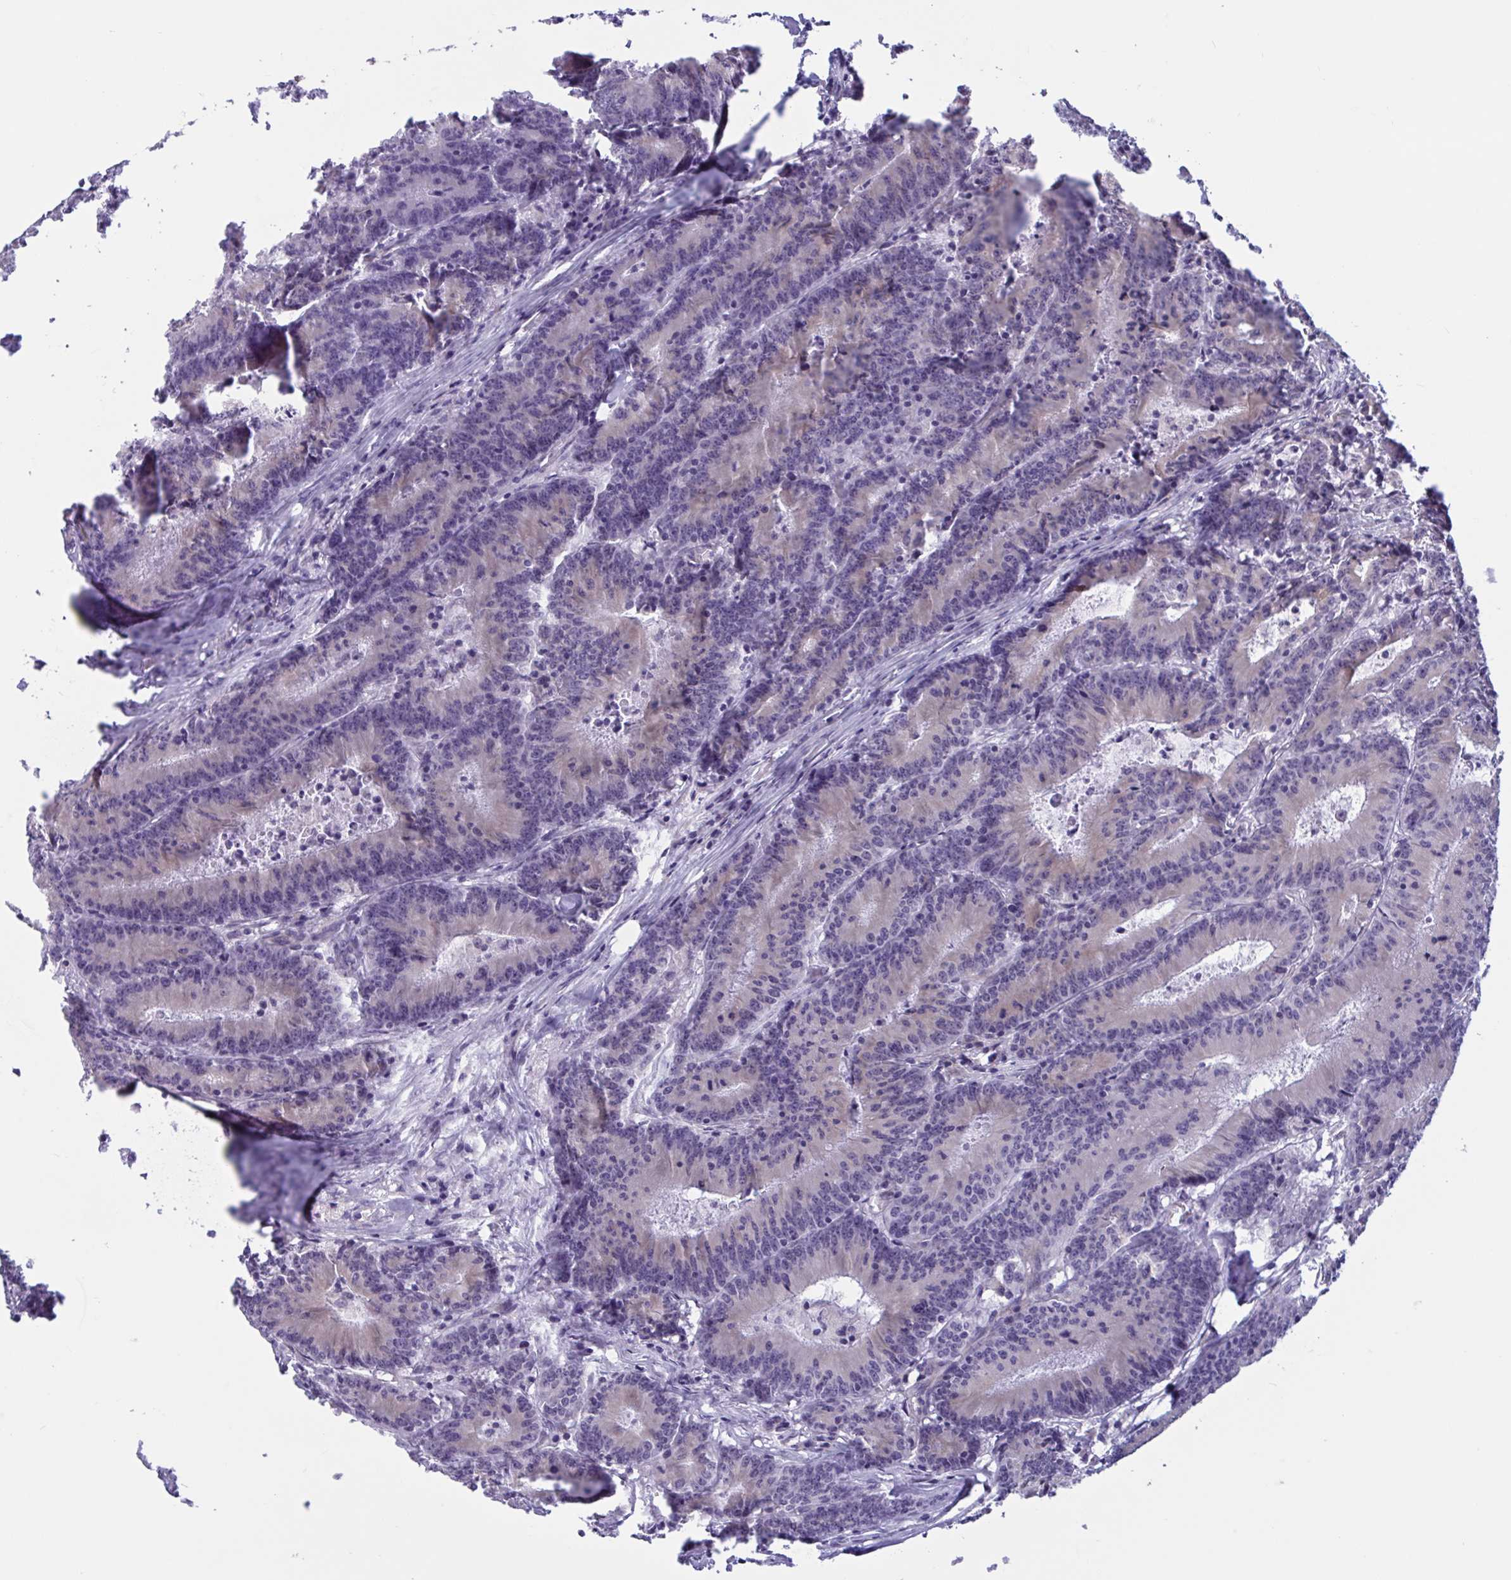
{"staining": {"intensity": "negative", "quantity": "none", "location": "none"}, "tissue": "colorectal cancer", "cell_type": "Tumor cells", "image_type": "cancer", "snomed": [{"axis": "morphology", "description": "Adenocarcinoma, NOS"}, {"axis": "topography", "description": "Colon"}], "caption": "An immunohistochemistry image of colorectal cancer (adenocarcinoma) is shown. There is no staining in tumor cells of colorectal cancer (adenocarcinoma).", "gene": "CAMLG", "patient": {"sex": "female", "age": 78}}